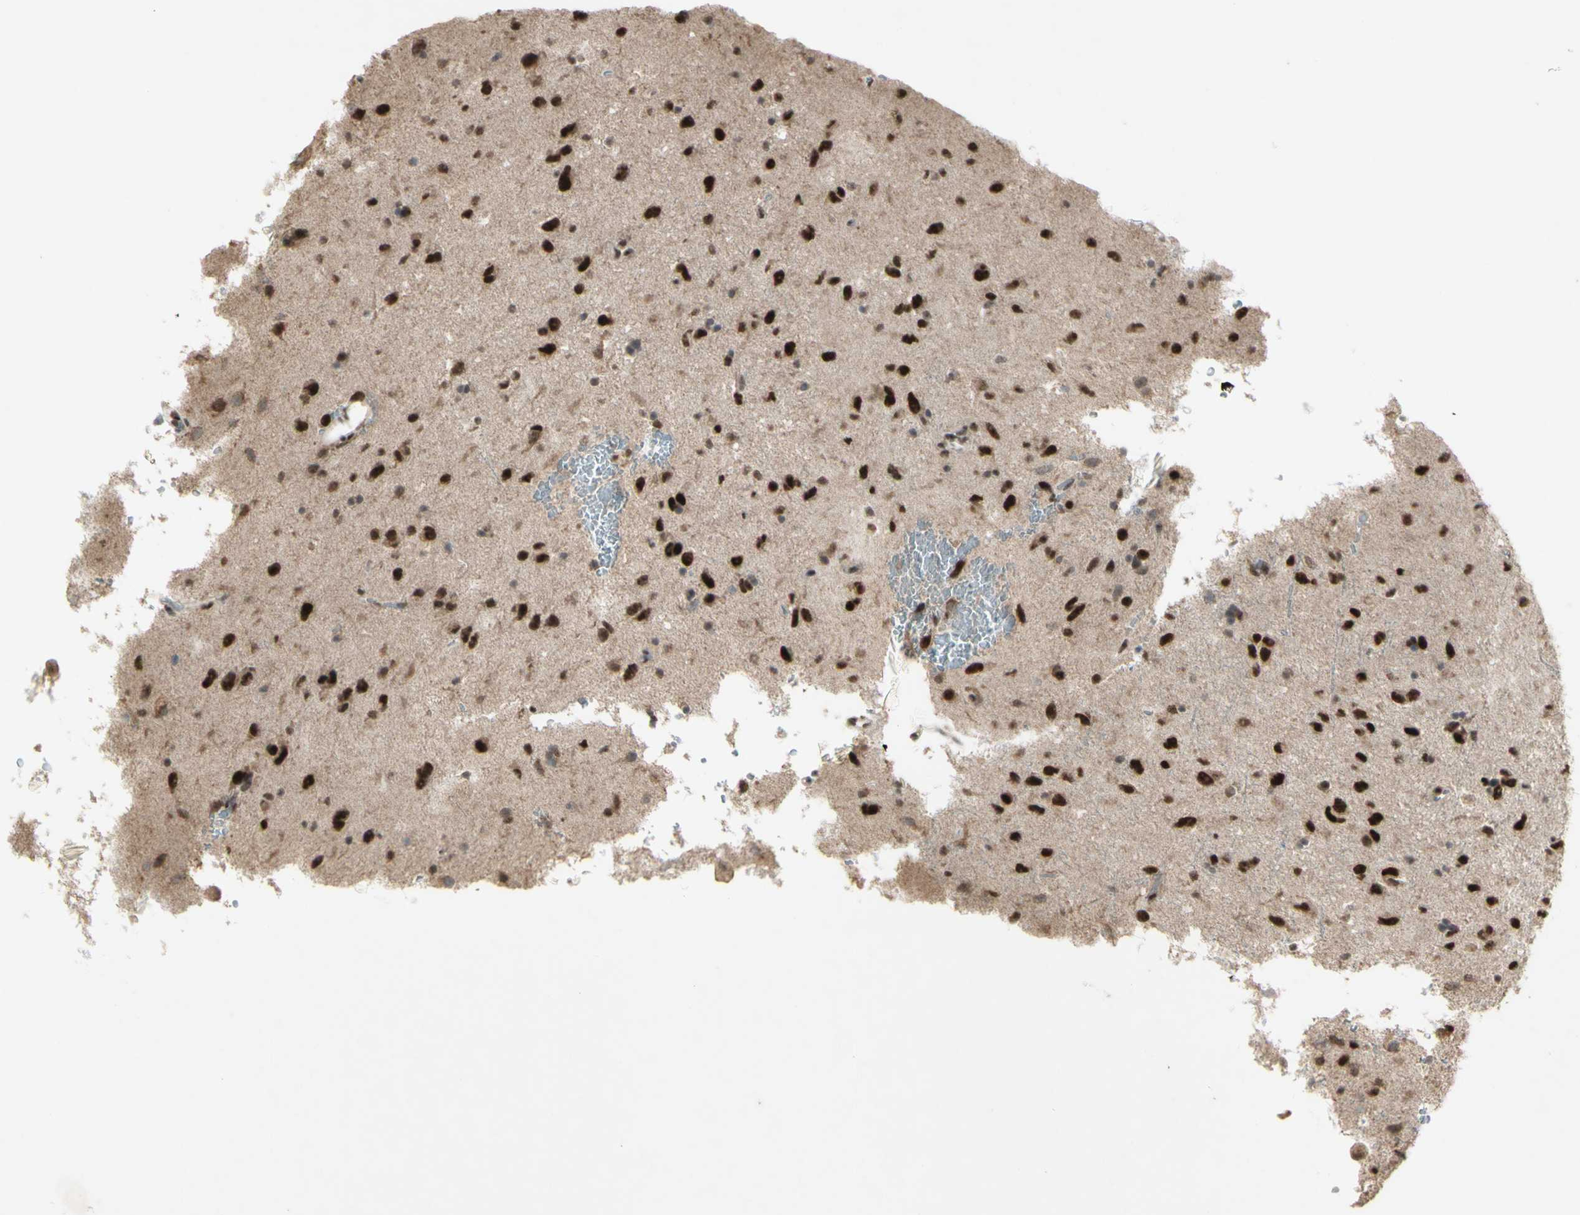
{"staining": {"intensity": "moderate", "quantity": ">75%", "location": "cytoplasmic/membranous,nuclear"}, "tissue": "glioma", "cell_type": "Tumor cells", "image_type": "cancer", "snomed": [{"axis": "morphology", "description": "Glioma, malignant, Low grade"}, {"axis": "topography", "description": "Brain"}], "caption": "Immunohistochemistry (IHC) (DAB (3,3'-diaminobenzidine)) staining of human malignant low-grade glioma demonstrates moderate cytoplasmic/membranous and nuclear protein staining in approximately >75% of tumor cells.", "gene": "CCNT1", "patient": {"sex": "male", "age": 77}}